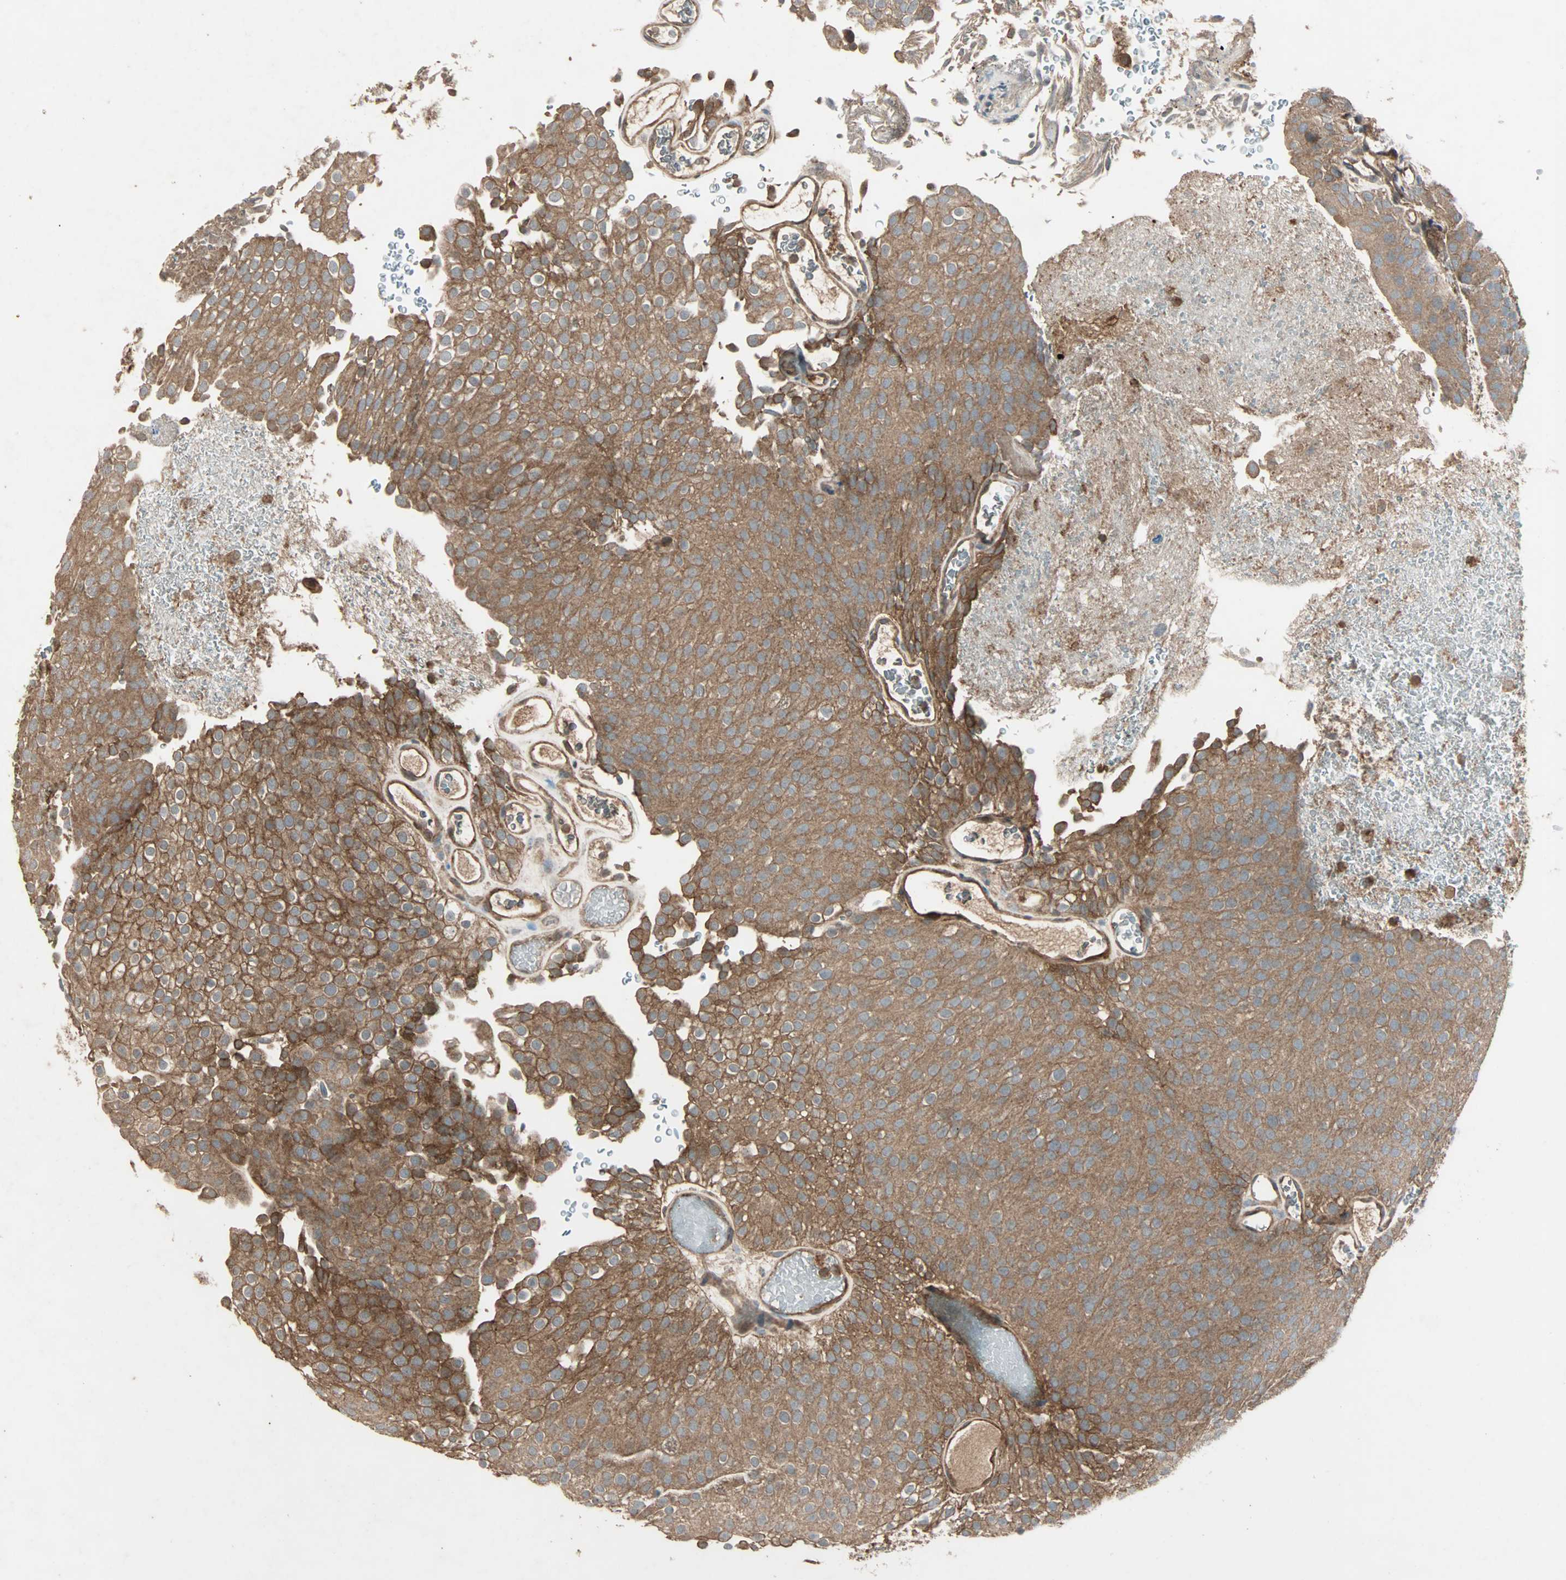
{"staining": {"intensity": "moderate", "quantity": ">75%", "location": "cytoplasmic/membranous"}, "tissue": "urothelial cancer", "cell_type": "Tumor cells", "image_type": "cancer", "snomed": [{"axis": "morphology", "description": "Urothelial carcinoma, Low grade"}, {"axis": "topography", "description": "Urinary bladder"}], "caption": "Immunohistochemistry image of human urothelial cancer stained for a protein (brown), which reveals medium levels of moderate cytoplasmic/membranous staining in about >75% of tumor cells.", "gene": "GCK", "patient": {"sex": "male", "age": 78}}